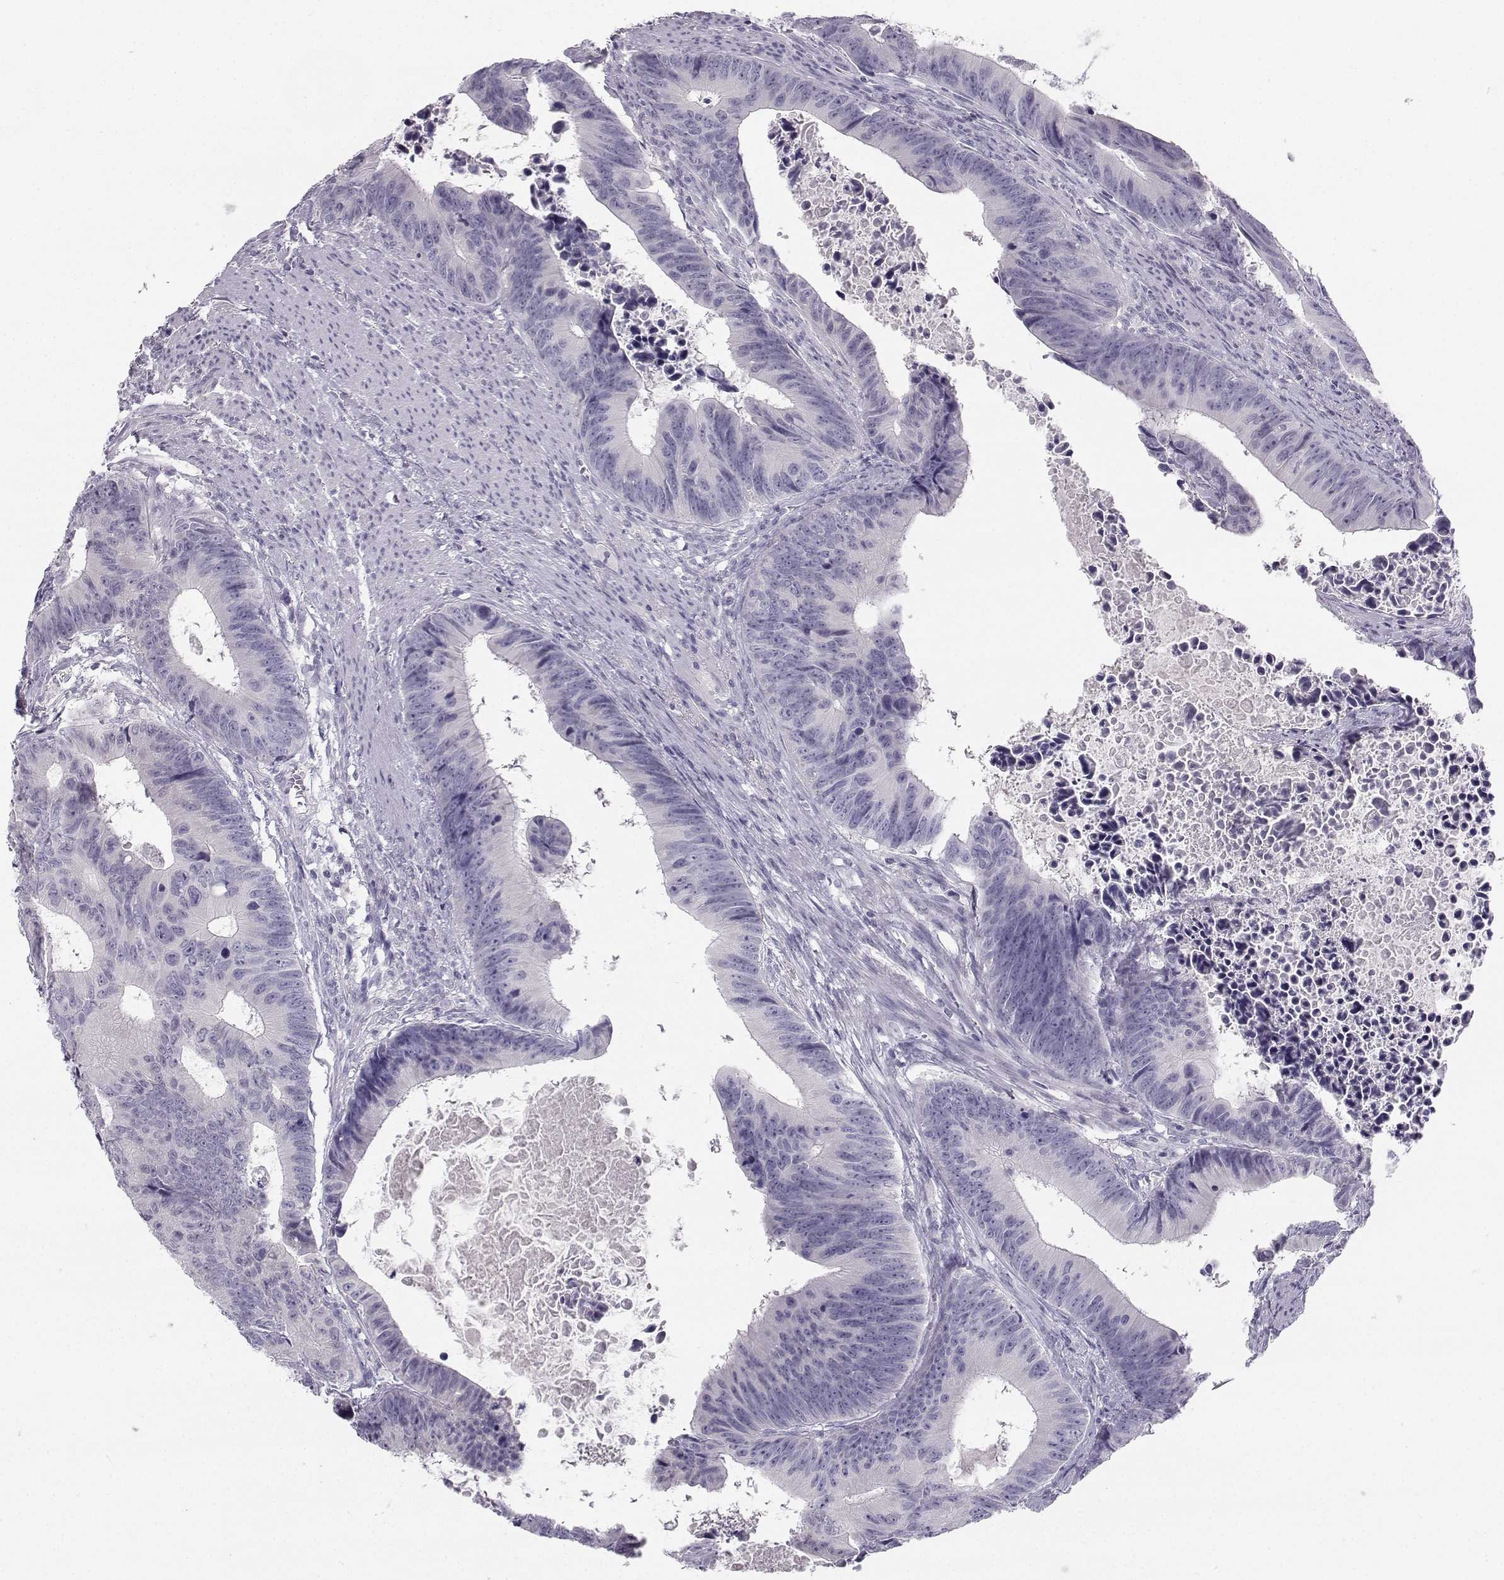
{"staining": {"intensity": "negative", "quantity": "none", "location": "none"}, "tissue": "colorectal cancer", "cell_type": "Tumor cells", "image_type": "cancer", "snomed": [{"axis": "morphology", "description": "Adenocarcinoma, NOS"}, {"axis": "topography", "description": "Colon"}], "caption": "A high-resolution image shows IHC staining of colorectal cancer (adenocarcinoma), which exhibits no significant positivity in tumor cells. Brightfield microscopy of immunohistochemistry (IHC) stained with DAB (brown) and hematoxylin (blue), captured at high magnification.", "gene": "SYCE1", "patient": {"sex": "female", "age": 87}}